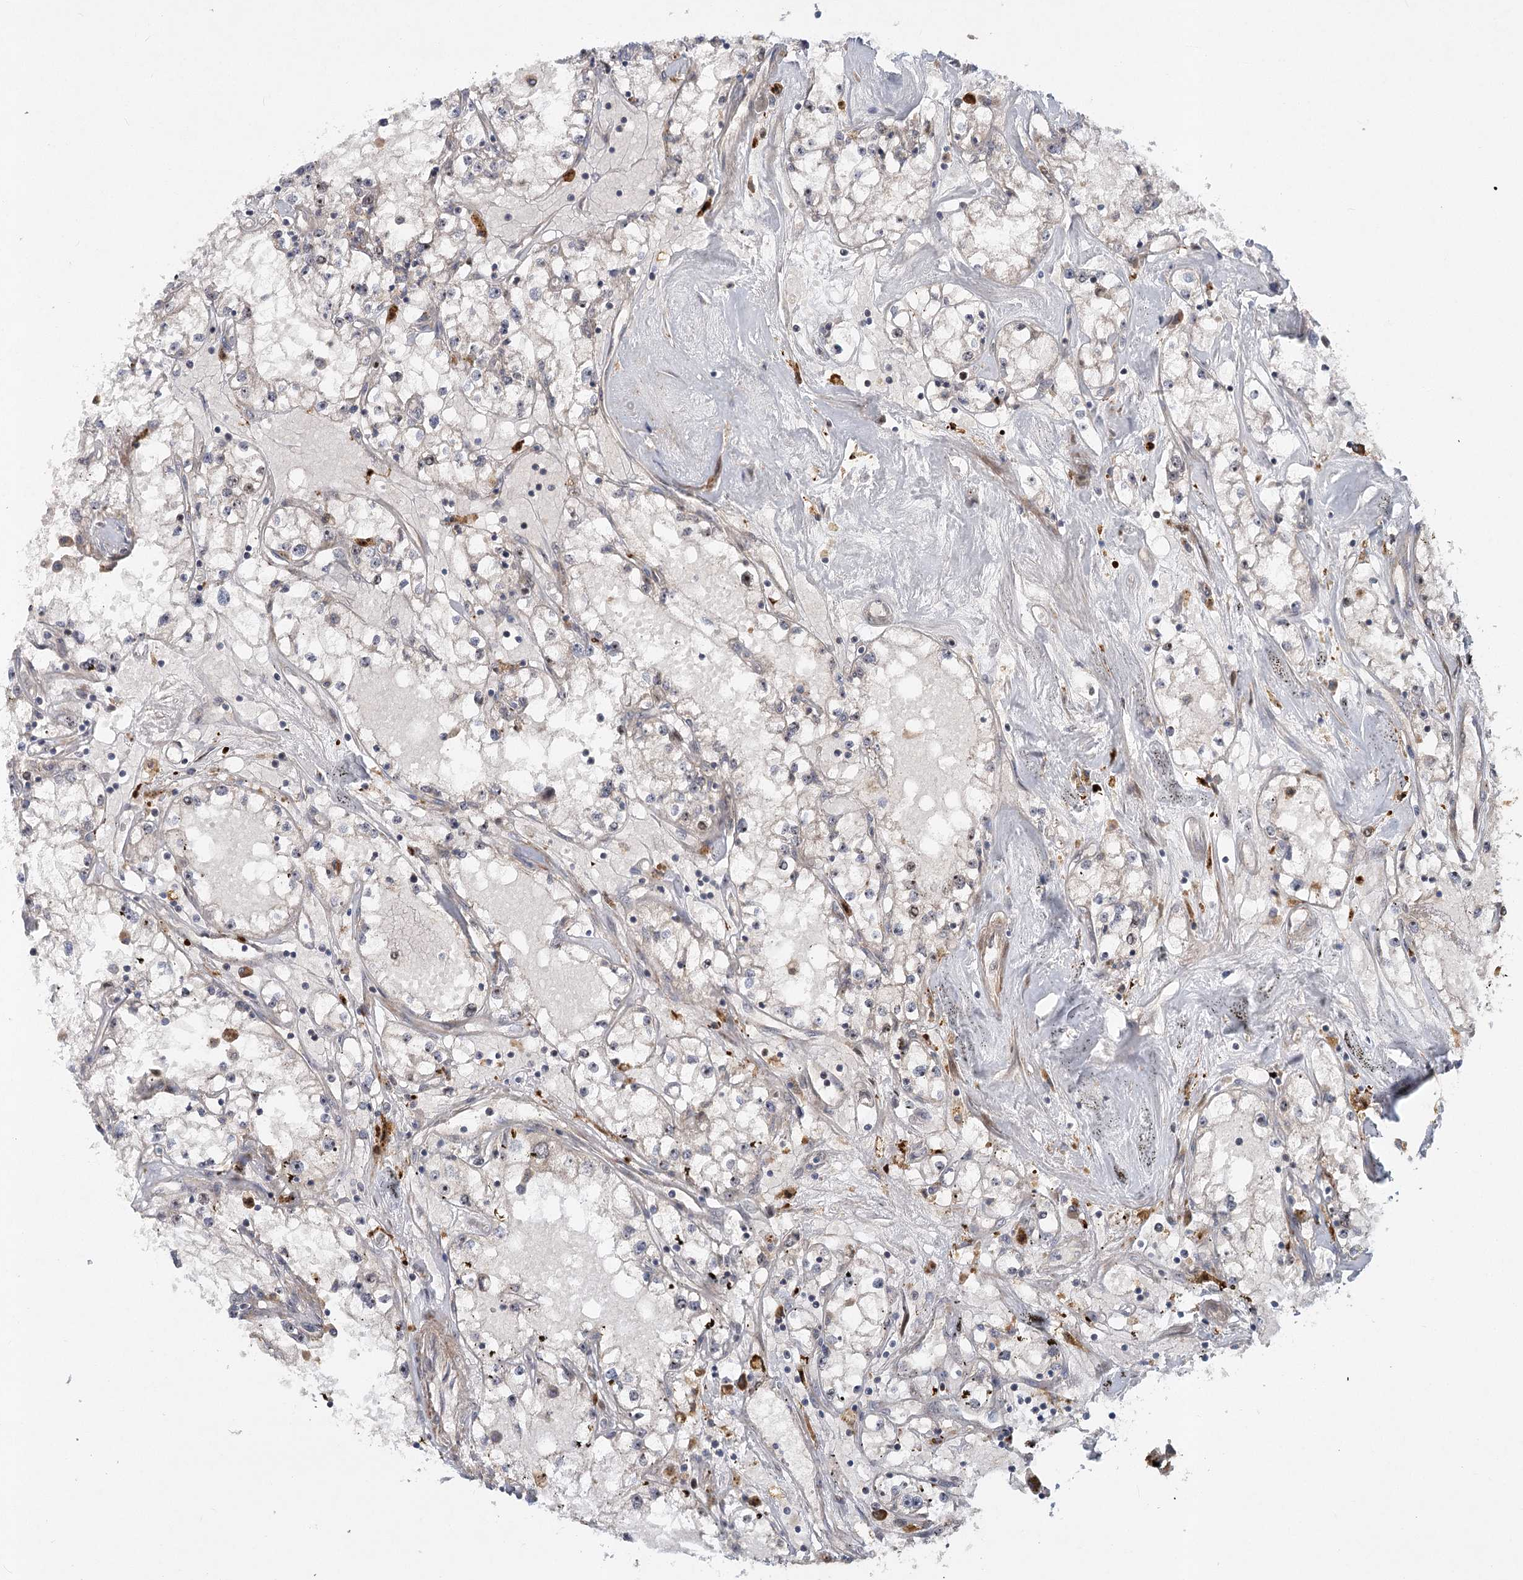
{"staining": {"intensity": "negative", "quantity": "none", "location": "none"}, "tissue": "renal cancer", "cell_type": "Tumor cells", "image_type": "cancer", "snomed": [{"axis": "morphology", "description": "Adenocarcinoma, NOS"}, {"axis": "topography", "description": "Kidney"}], "caption": "A photomicrograph of renal cancer (adenocarcinoma) stained for a protein exhibits no brown staining in tumor cells.", "gene": "PIK3C2A", "patient": {"sex": "male", "age": 56}}